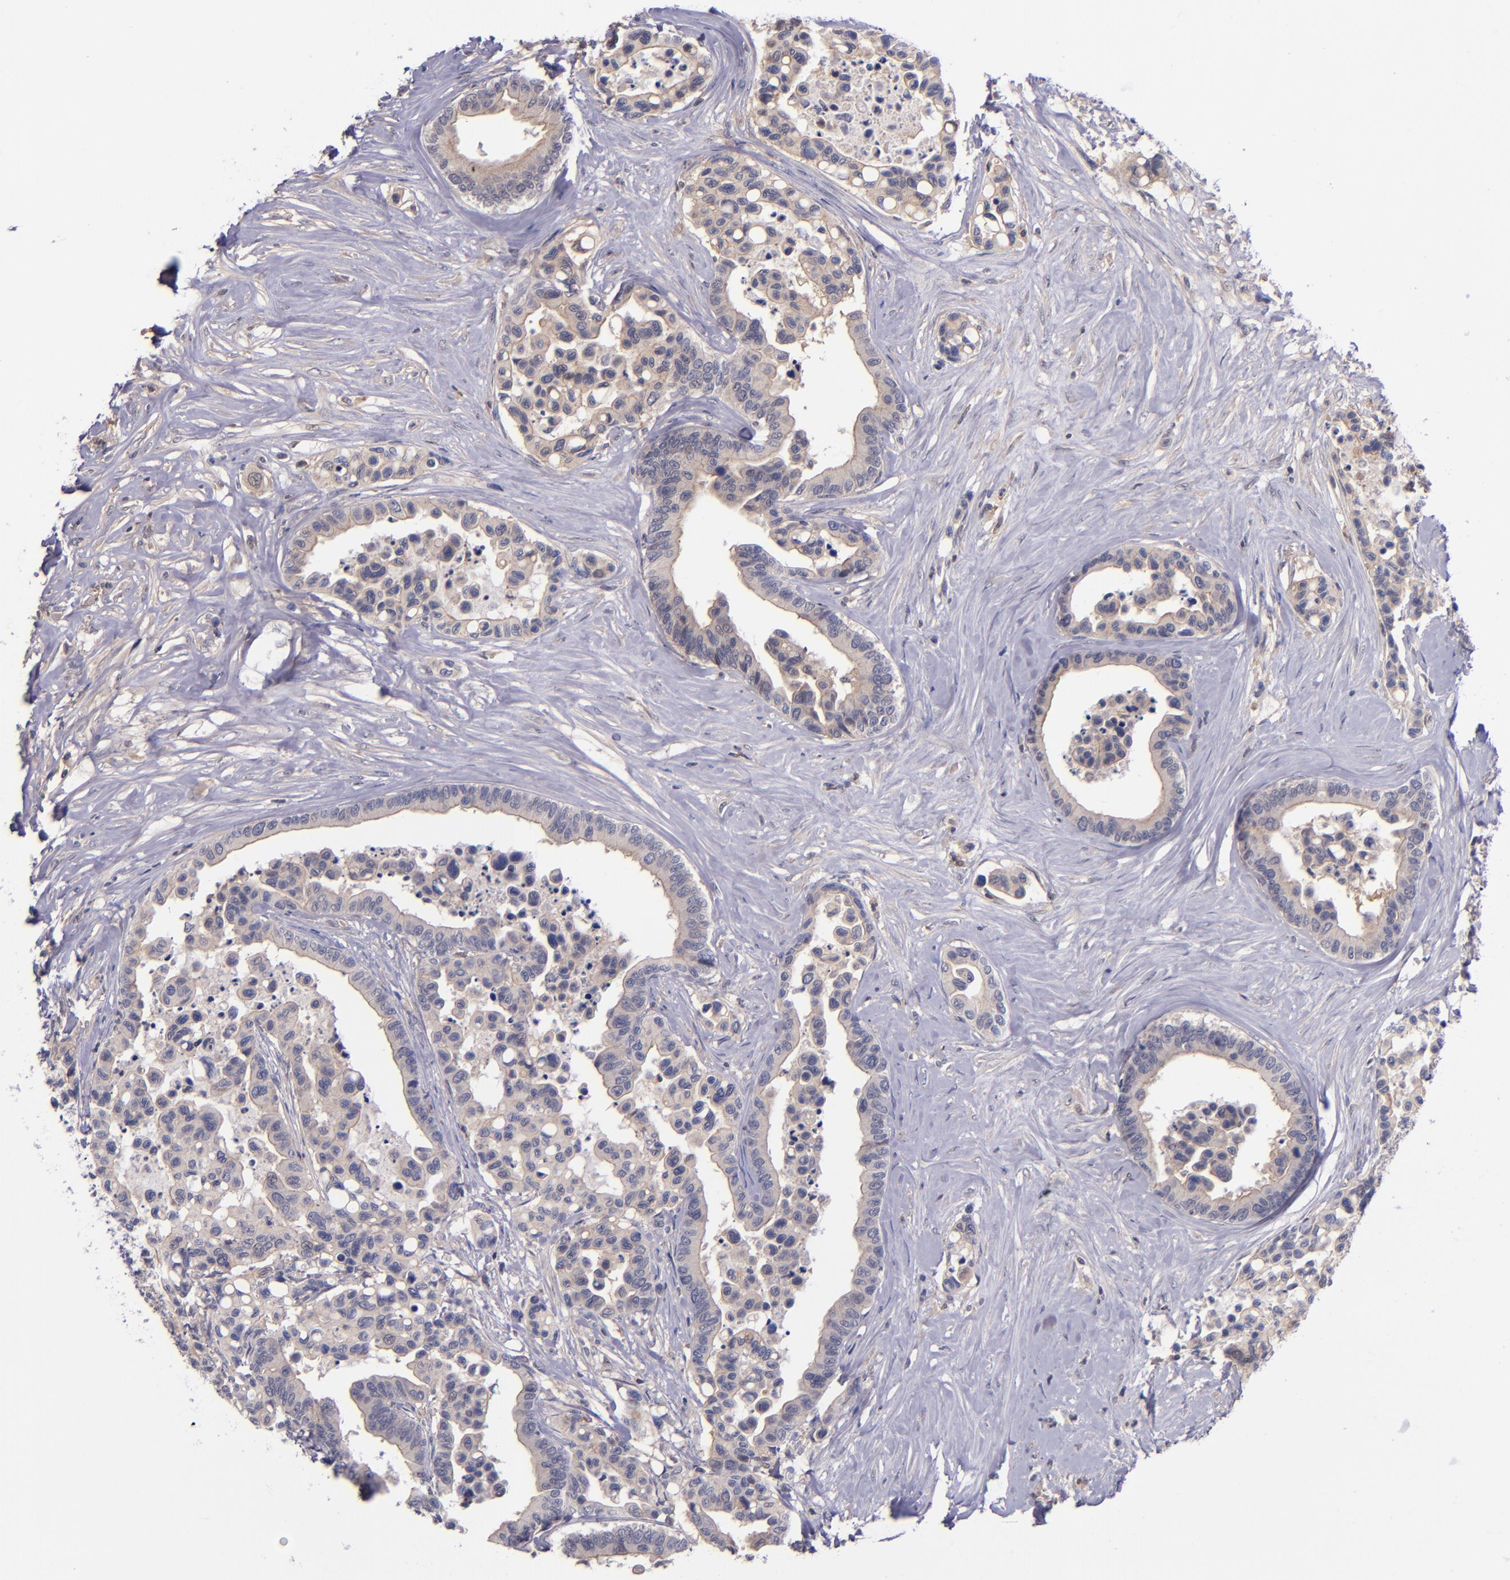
{"staining": {"intensity": "weak", "quantity": ">75%", "location": "cytoplasmic/membranous"}, "tissue": "colorectal cancer", "cell_type": "Tumor cells", "image_type": "cancer", "snomed": [{"axis": "morphology", "description": "Adenocarcinoma, NOS"}, {"axis": "topography", "description": "Colon"}], "caption": "Immunohistochemical staining of human colorectal adenocarcinoma reveals weak cytoplasmic/membranous protein staining in about >75% of tumor cells. Immunohistochemistry (ihc) stains the protein in brown and the nuclei are stained blue.", "gene": "RBP4", "patient": {"sex": "male", "age": 82}}